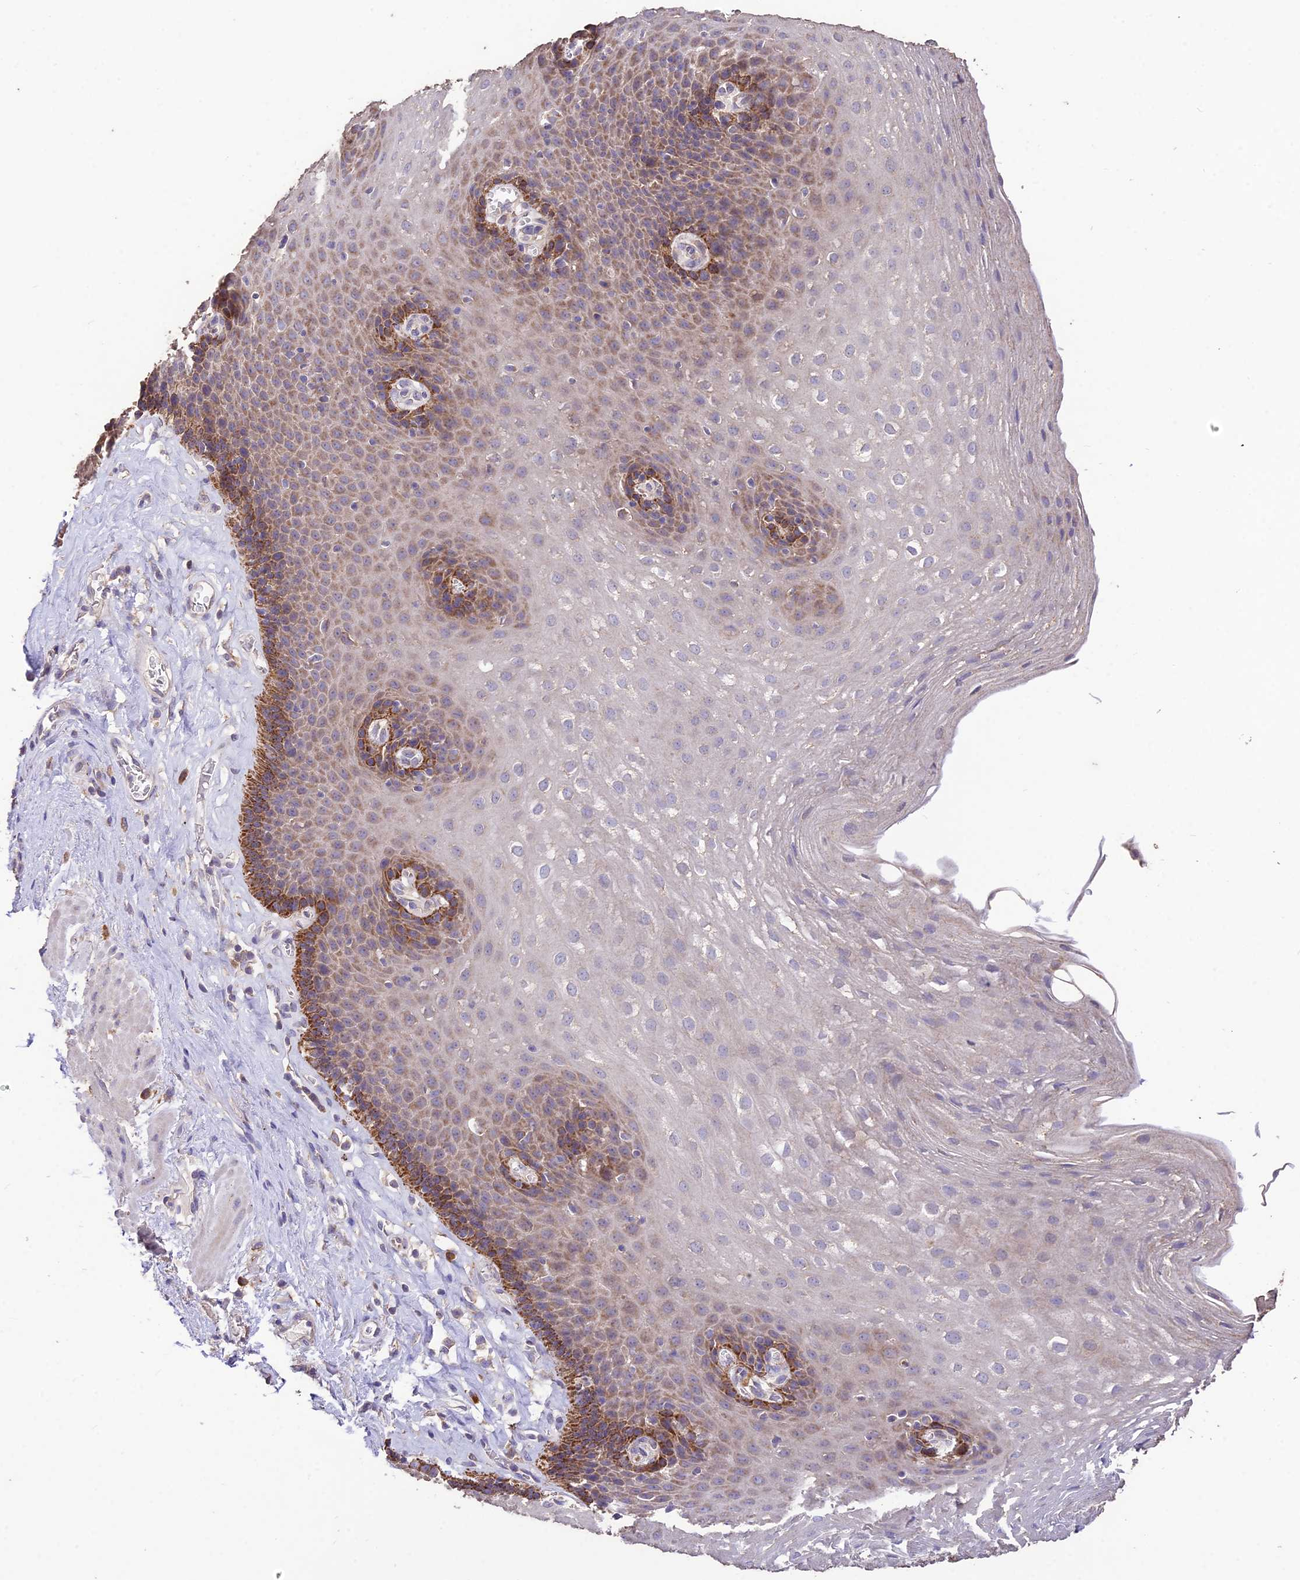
{"staining": {"intensity": "moderate", "quantity": "25%-75%", "location": "cytoplasmic/membranous"}, "tissue": "esophagus", "cell_type": "Squamous epithelial cells", "image_type": "normal", "snomed": [{"axis": "morphology", "description": "Normal tissue, NOS"}, {"axis": "topography", "description": "Esophagus"}], "caption": "IHC (DAB (3,3'-diaminobenzidine)) staining of normal esophagus shows moderate cytoplasmic/membranous protein staining in about 25%-75% of squamous epithelial cells. The staining was performed using DAB, with brown indicating positive protein expression. Nuclei are stained blue with hematoxylin.", "gene": "SDHD", "patient": {"sex": "female", "age": 66}}